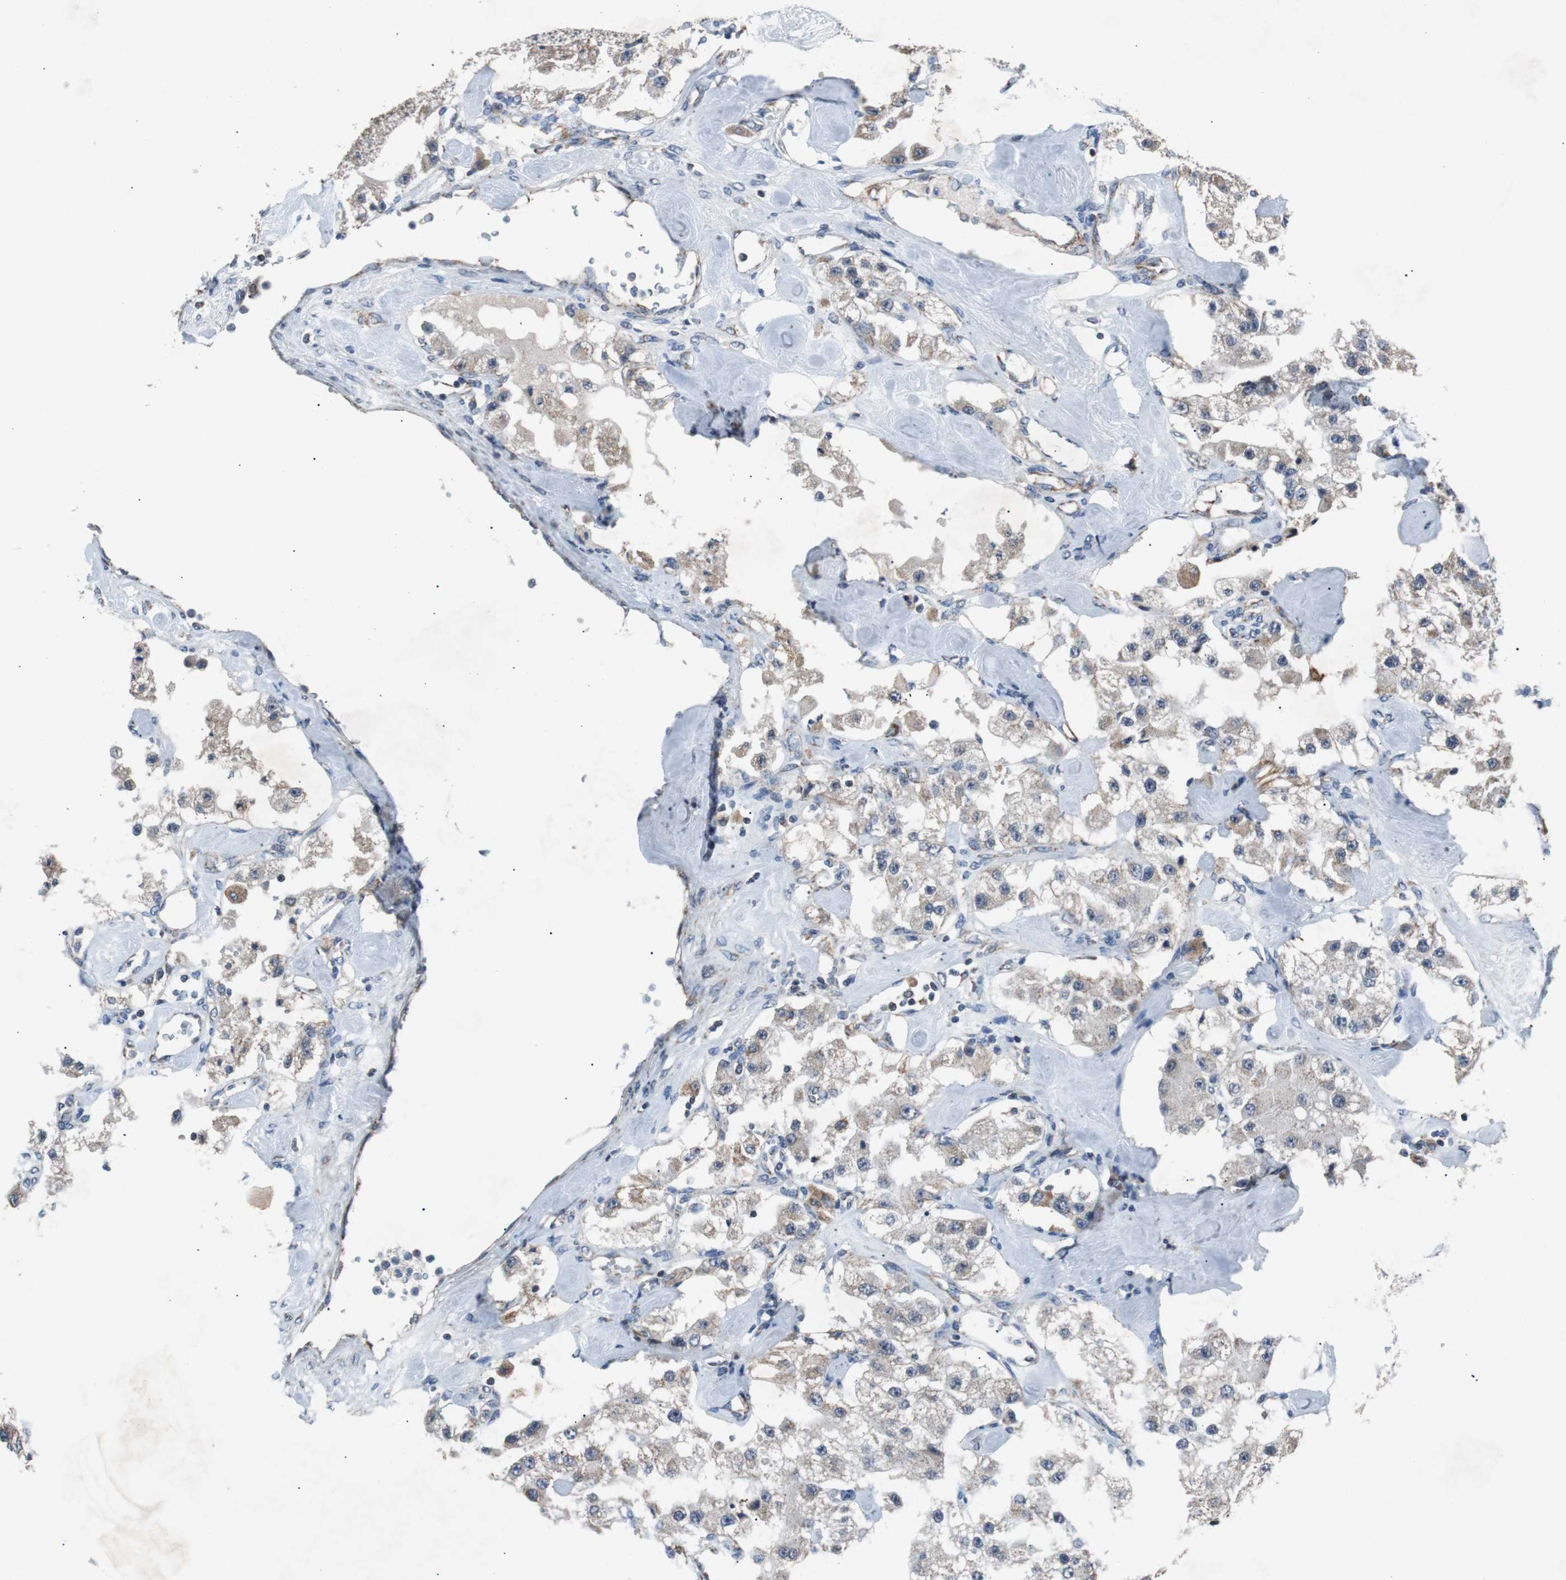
{"staining": {"intensity": "weak", "quantity": "25%-75%", "location": "cytoplasmic/membranous"}, "tissue": "carcinoid", "cell_type": "Tumor cells", "image_type": "cancer", "snomed": [{"axis": "morphology", "description": "Carcinoid, malignant, NOS"}, {"axis": "topography", "description": "Pancreas"}], "caption": "Approximately 25%-75% of tumor cells in human carcinoid reveal weak cytoplasmic/membranous protein staining as visualized by brown immunohistochemical staining.", "gene": "PITRM1", "patient": {"sex": "male", "age": 41}}